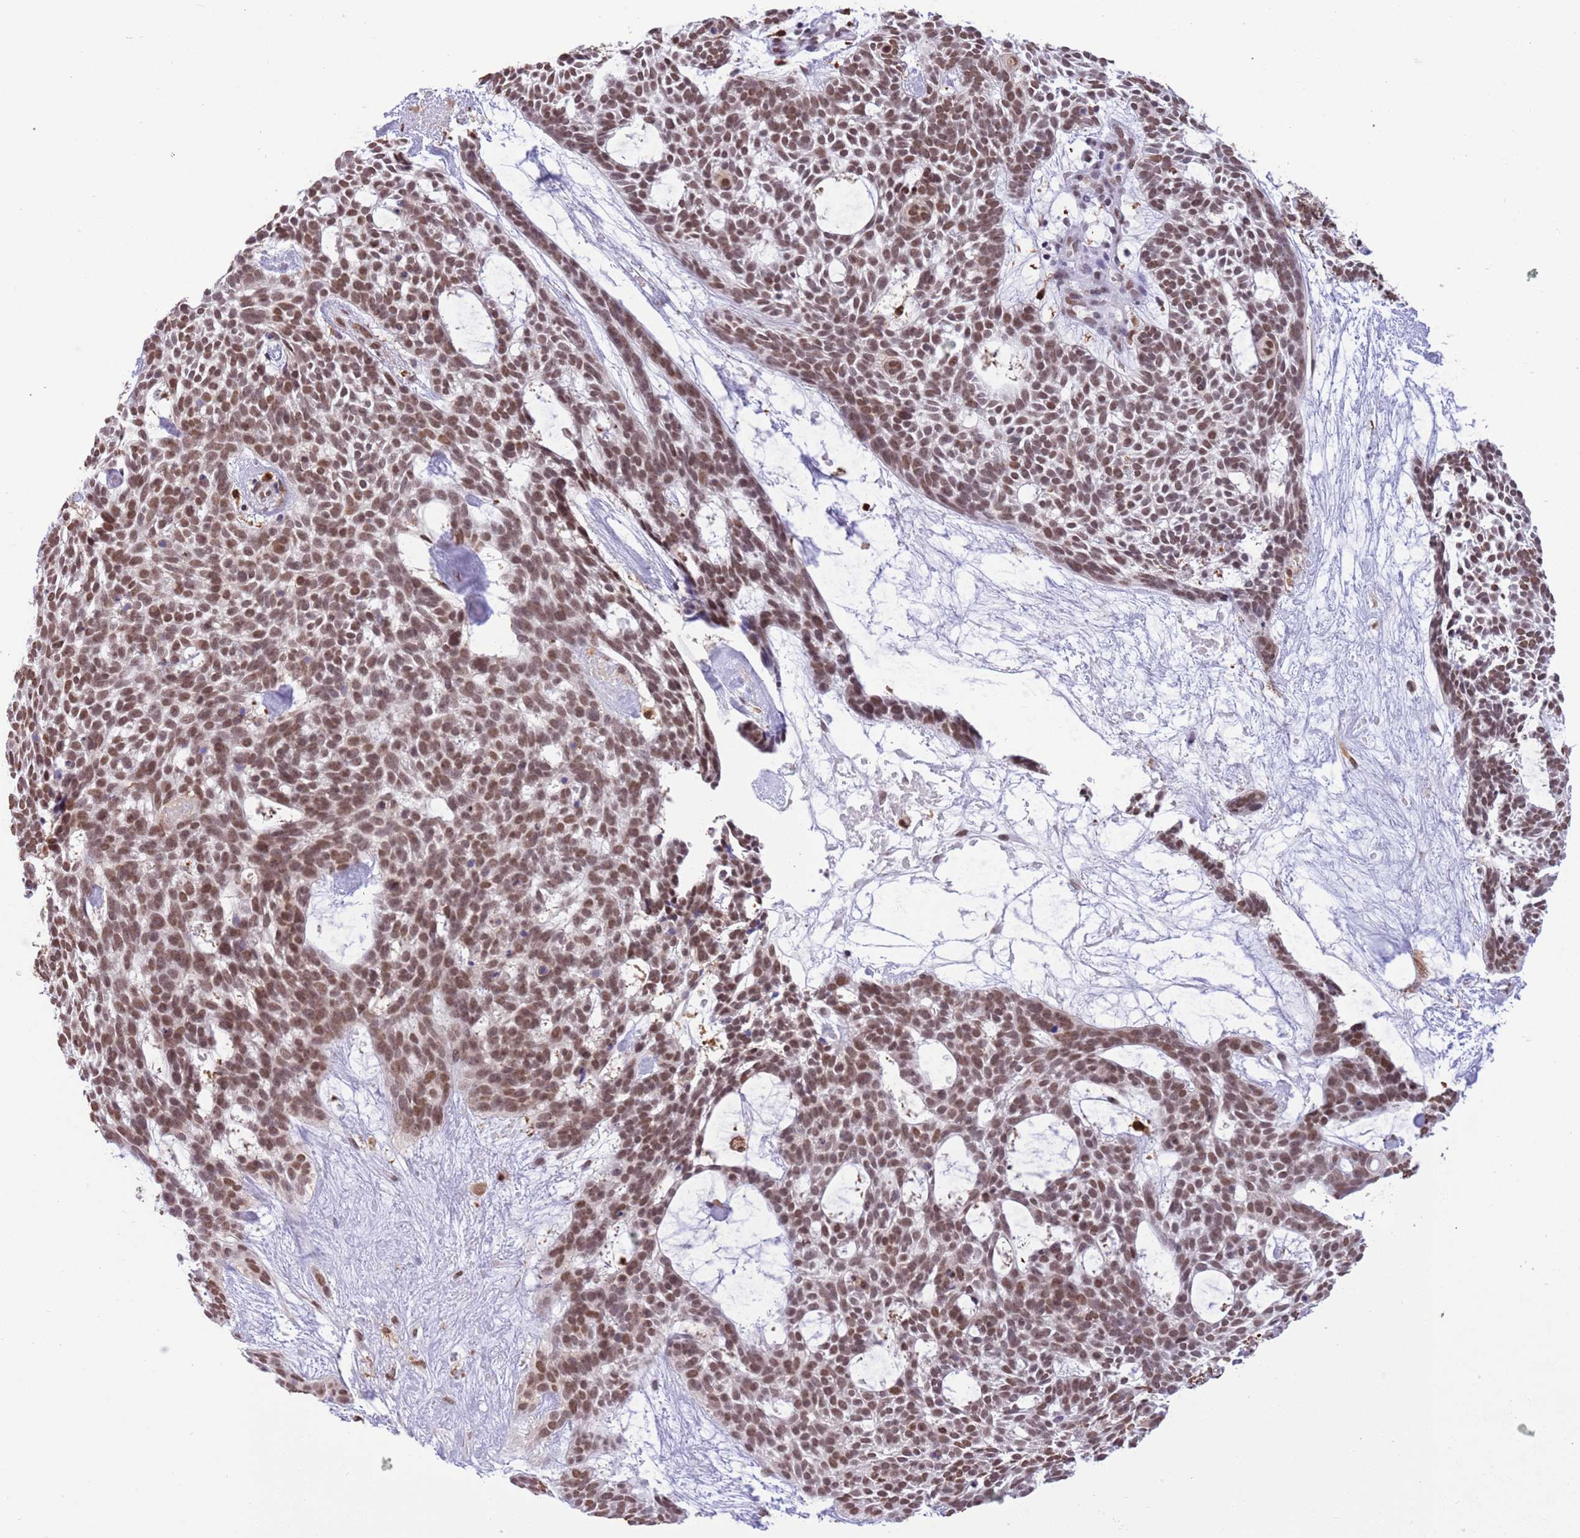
{"staining": {"intensity": "moderate", "quantity": ">75%", "location": "nuclear"}, "tissue": "skin cancer", "cell_type": "Tumor cells", "image_type": "cancer", "snomed": [{"axis": "morphology", "description": "Basal cell carcinoma"}, {"axis": "topography", "description": "Skin"}], "caption": "Brown immunohistochemical staining in basal cell carcinoma (skin) displays moderate nuclear staining in approximately >75% of tumor cells.", "gene": "TRIM32", "patient": {"sex": "male", "age": 61}}